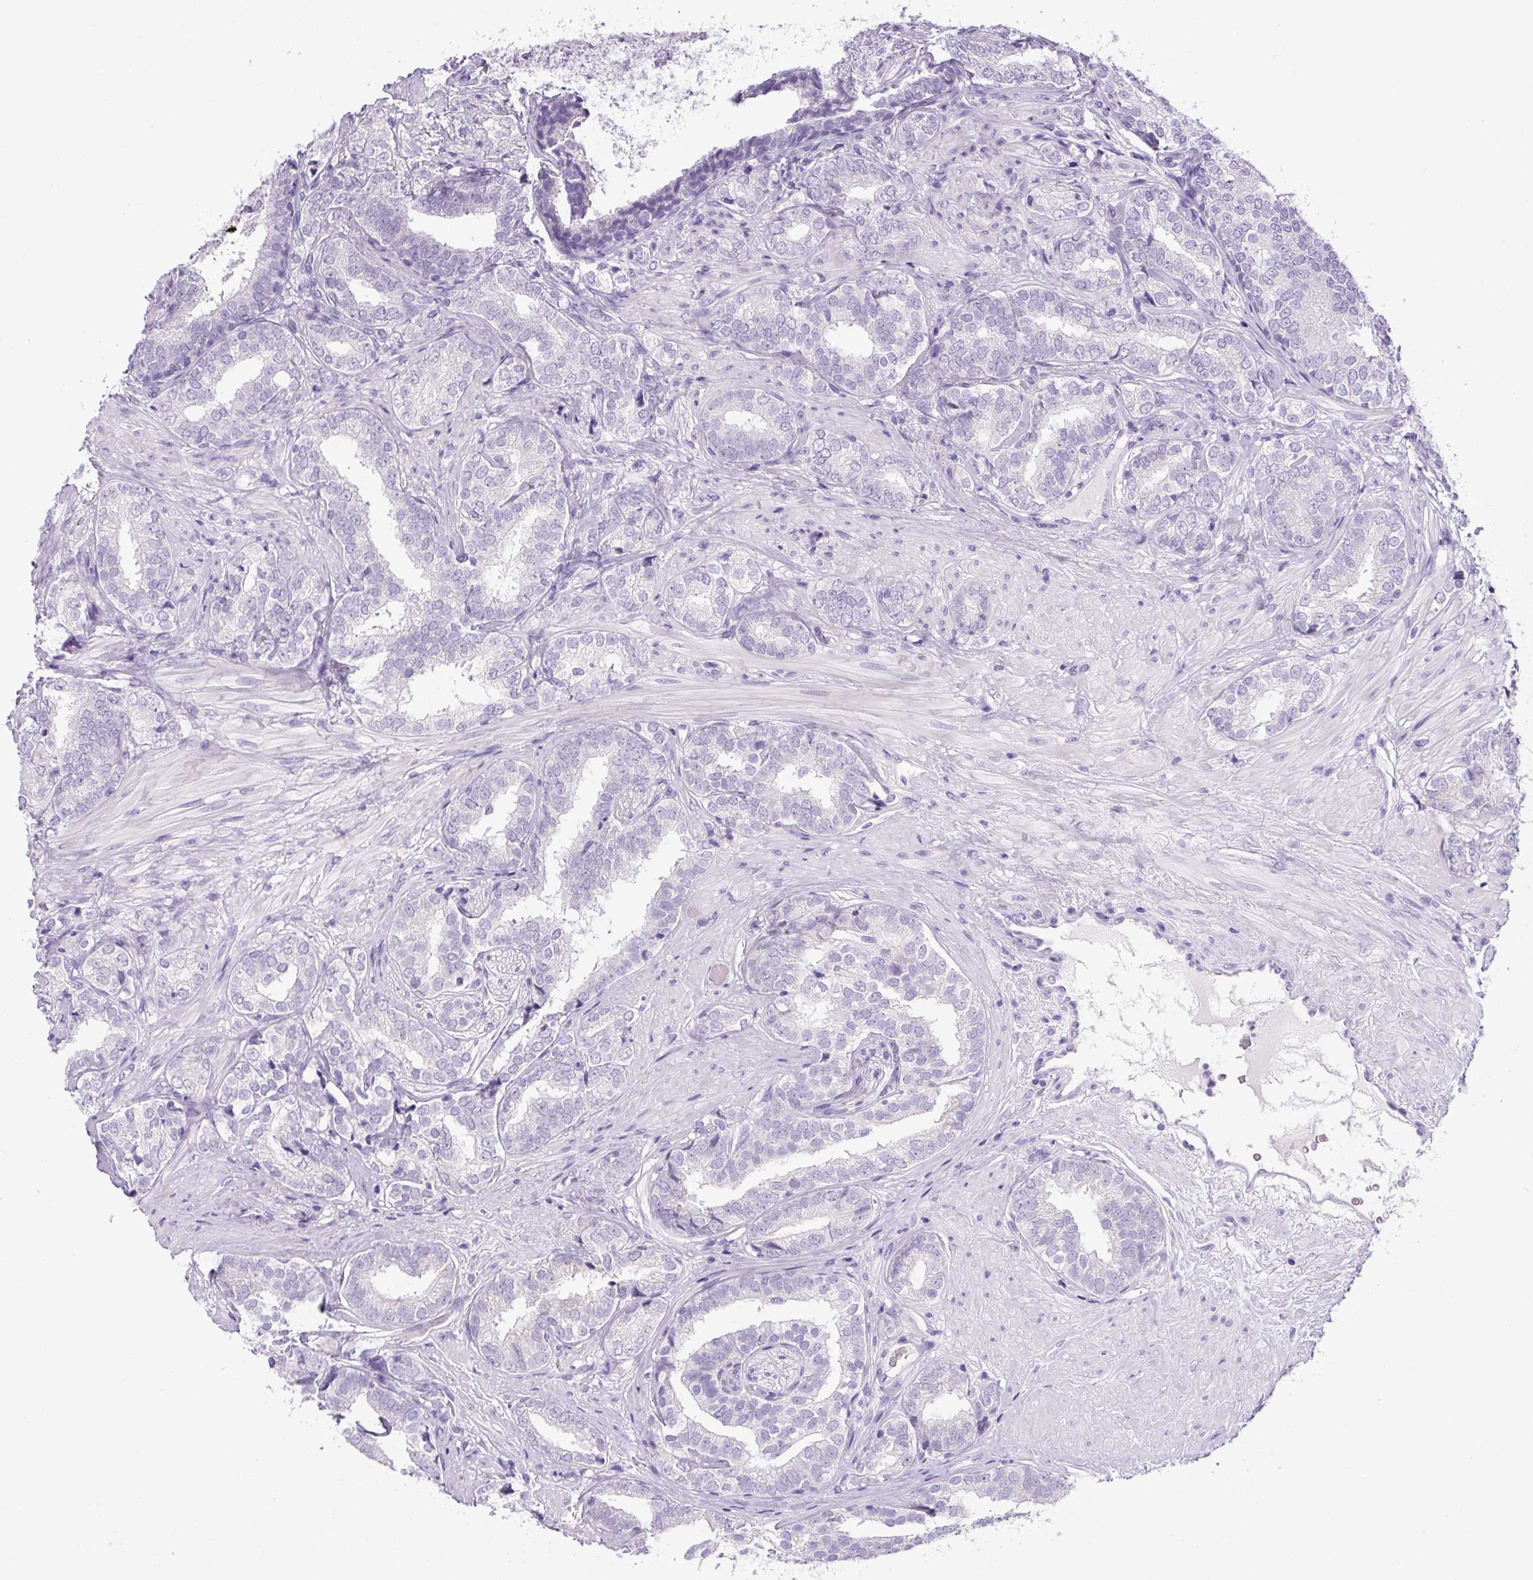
{"staining": {"intensity": "negative", "quantity": "none", "location": "none"}, "tissue": "prostate cancer", "cell_type": "Tumor cells", "image_type": "cancer", "snomed": [{"axis": "morphology", "description": "Adenocarcinoma, High grade"}, {"axis": "topography", "description": "Prostate"}], "caption": "DAB (3,3'-diaminobenzidine) immunohistochemical staining of human prostate cancer (adenocarcinoma (high-grade)) displays no significant staining in tumor cells.", "gene": "CHGA", "patient": {"sex": "male", "age": 72}}